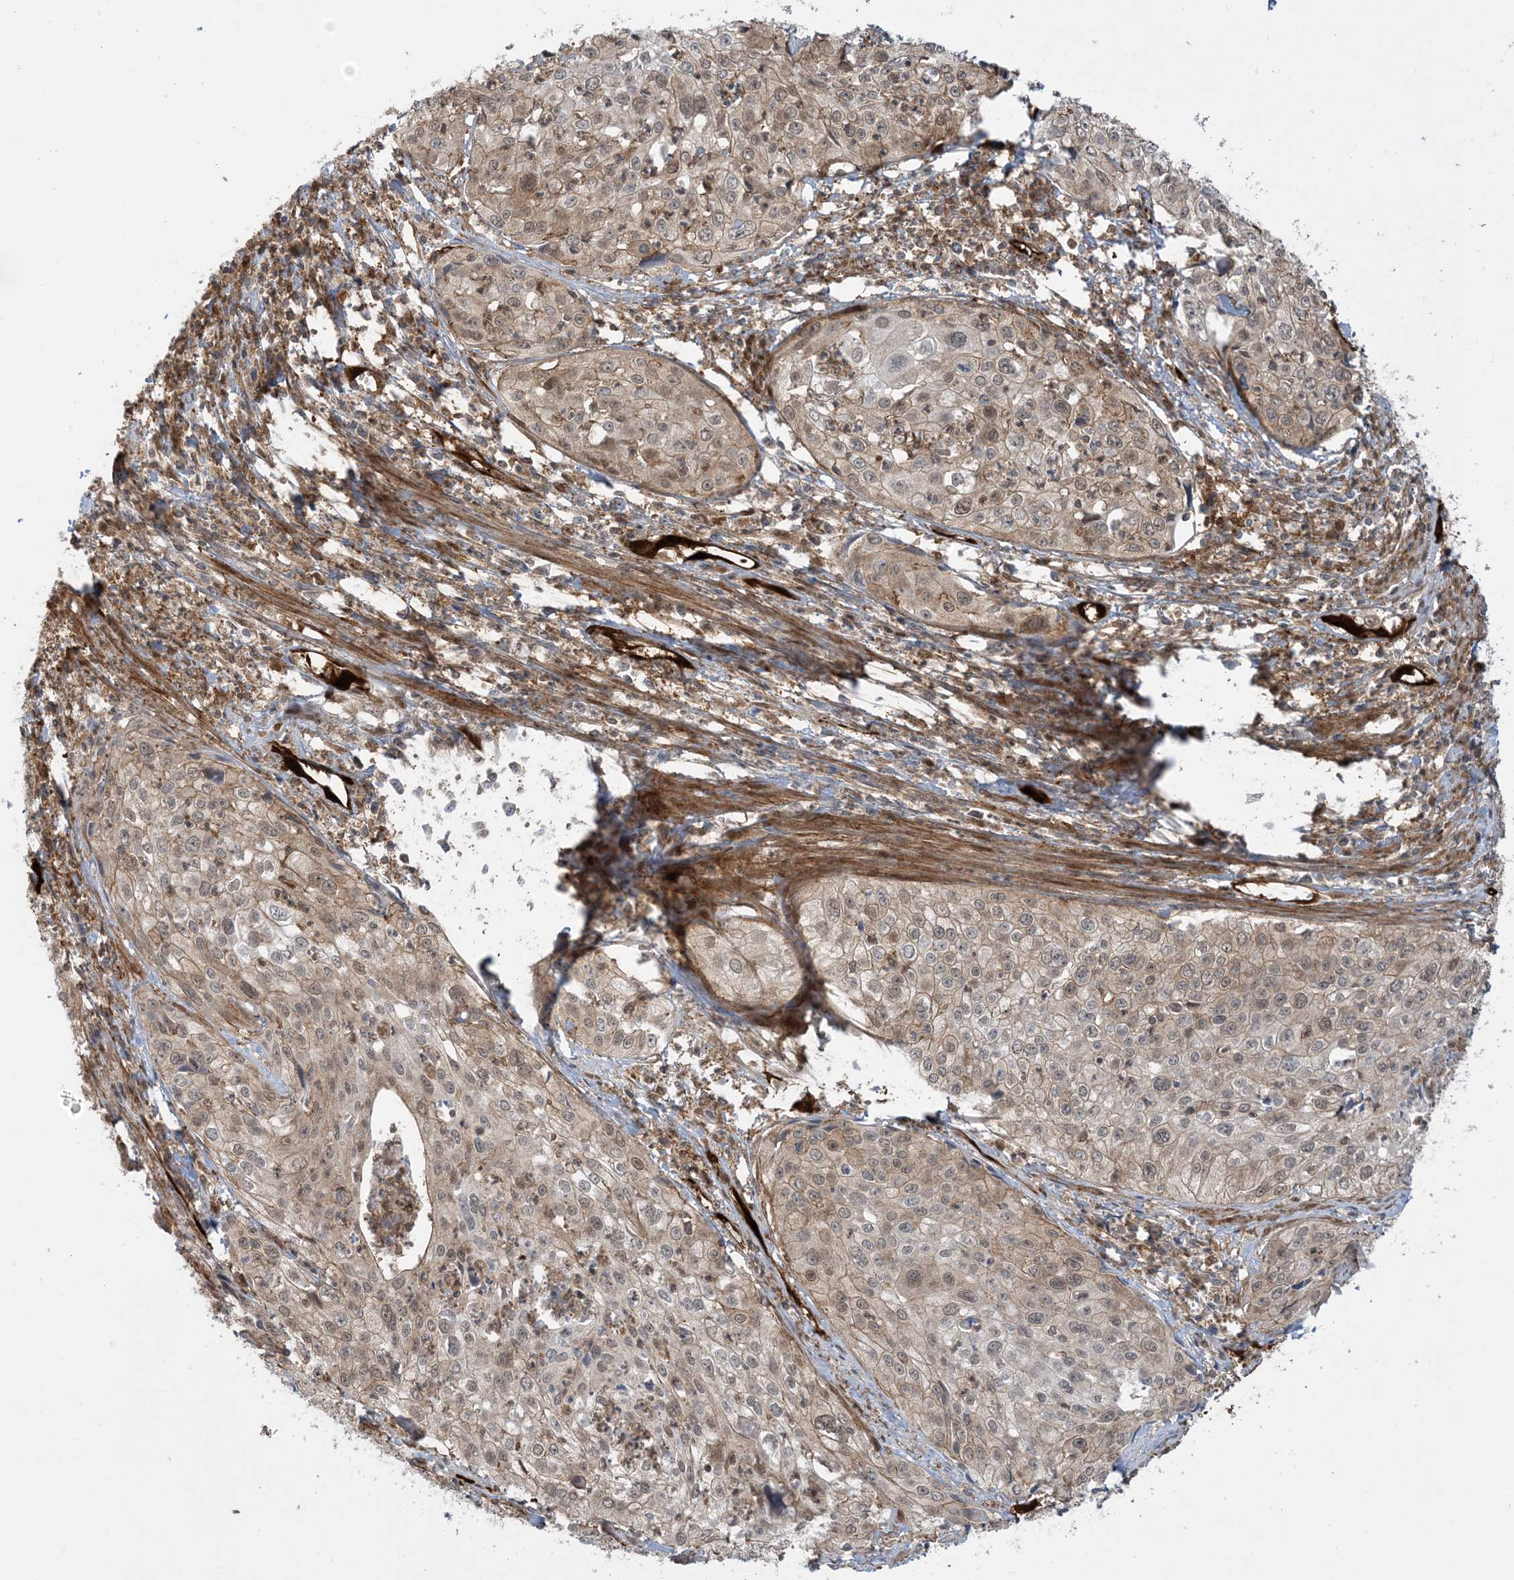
{"staining": {"intensity": "weak", "quantity": "25%-75%", "location": "cytoplasmic/membranous"}, "tissue": "cervical cancer", "cell_type": "Tumor cells", "image_type": "cancer", "snomed": [{"axis": "morphology", "description": "Squamous cell carcinoma, NOS"}, {"axis": "topography", "description": "Cervix"}], "caption": "Protein expression by immunohistochemistry displays weak cytoplasmic/membranous positivity in about 25%-75% of tumor cells in cervical cancer (squamous cell carcinoma). Using DAB (brown) and hematoxylin (blue) stains, captured at high magnification using brightfield microscopy.", "gene": "PPM1F", "patient": {"sex": "female", "age": 31}}